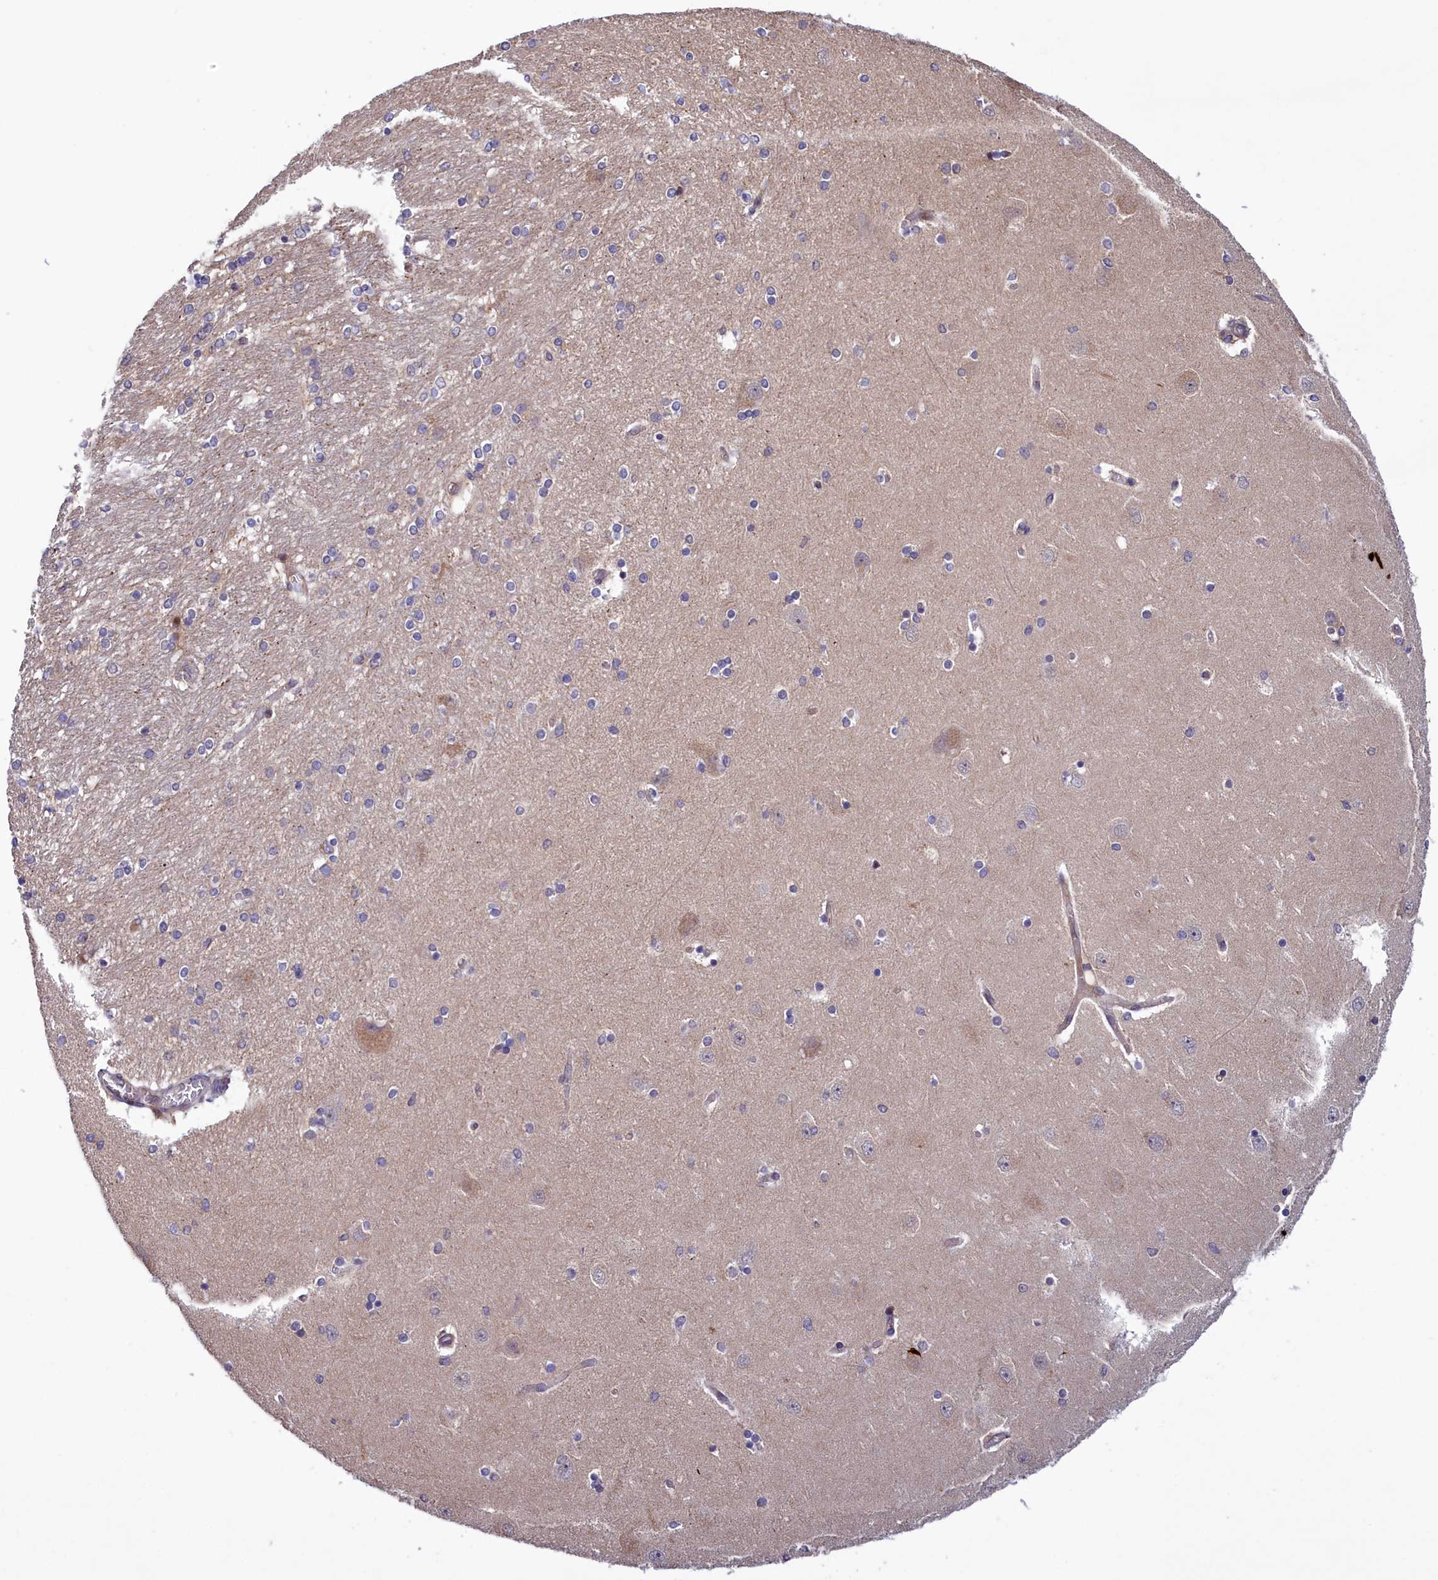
{"staining": {"intensity": "negative", "quantity": "none", "location": "none"}, "tissue": "hippocampus", "cell_type": "Glial cells", "image_type": "normal", "snomed": [{"axis": "morphology", "description": "Normal tissue, NOS"}, {"axis": "topography", "description": "Hippocampus"}], "caption": "DAB (3,3'-diaminobenzidine) immunohistochemical staining of unremarkable human hippocampus demonstrates no significant staining in glial cells.", "gene": "NEURL4", "patient": {"sex": "female", "age": 54}}